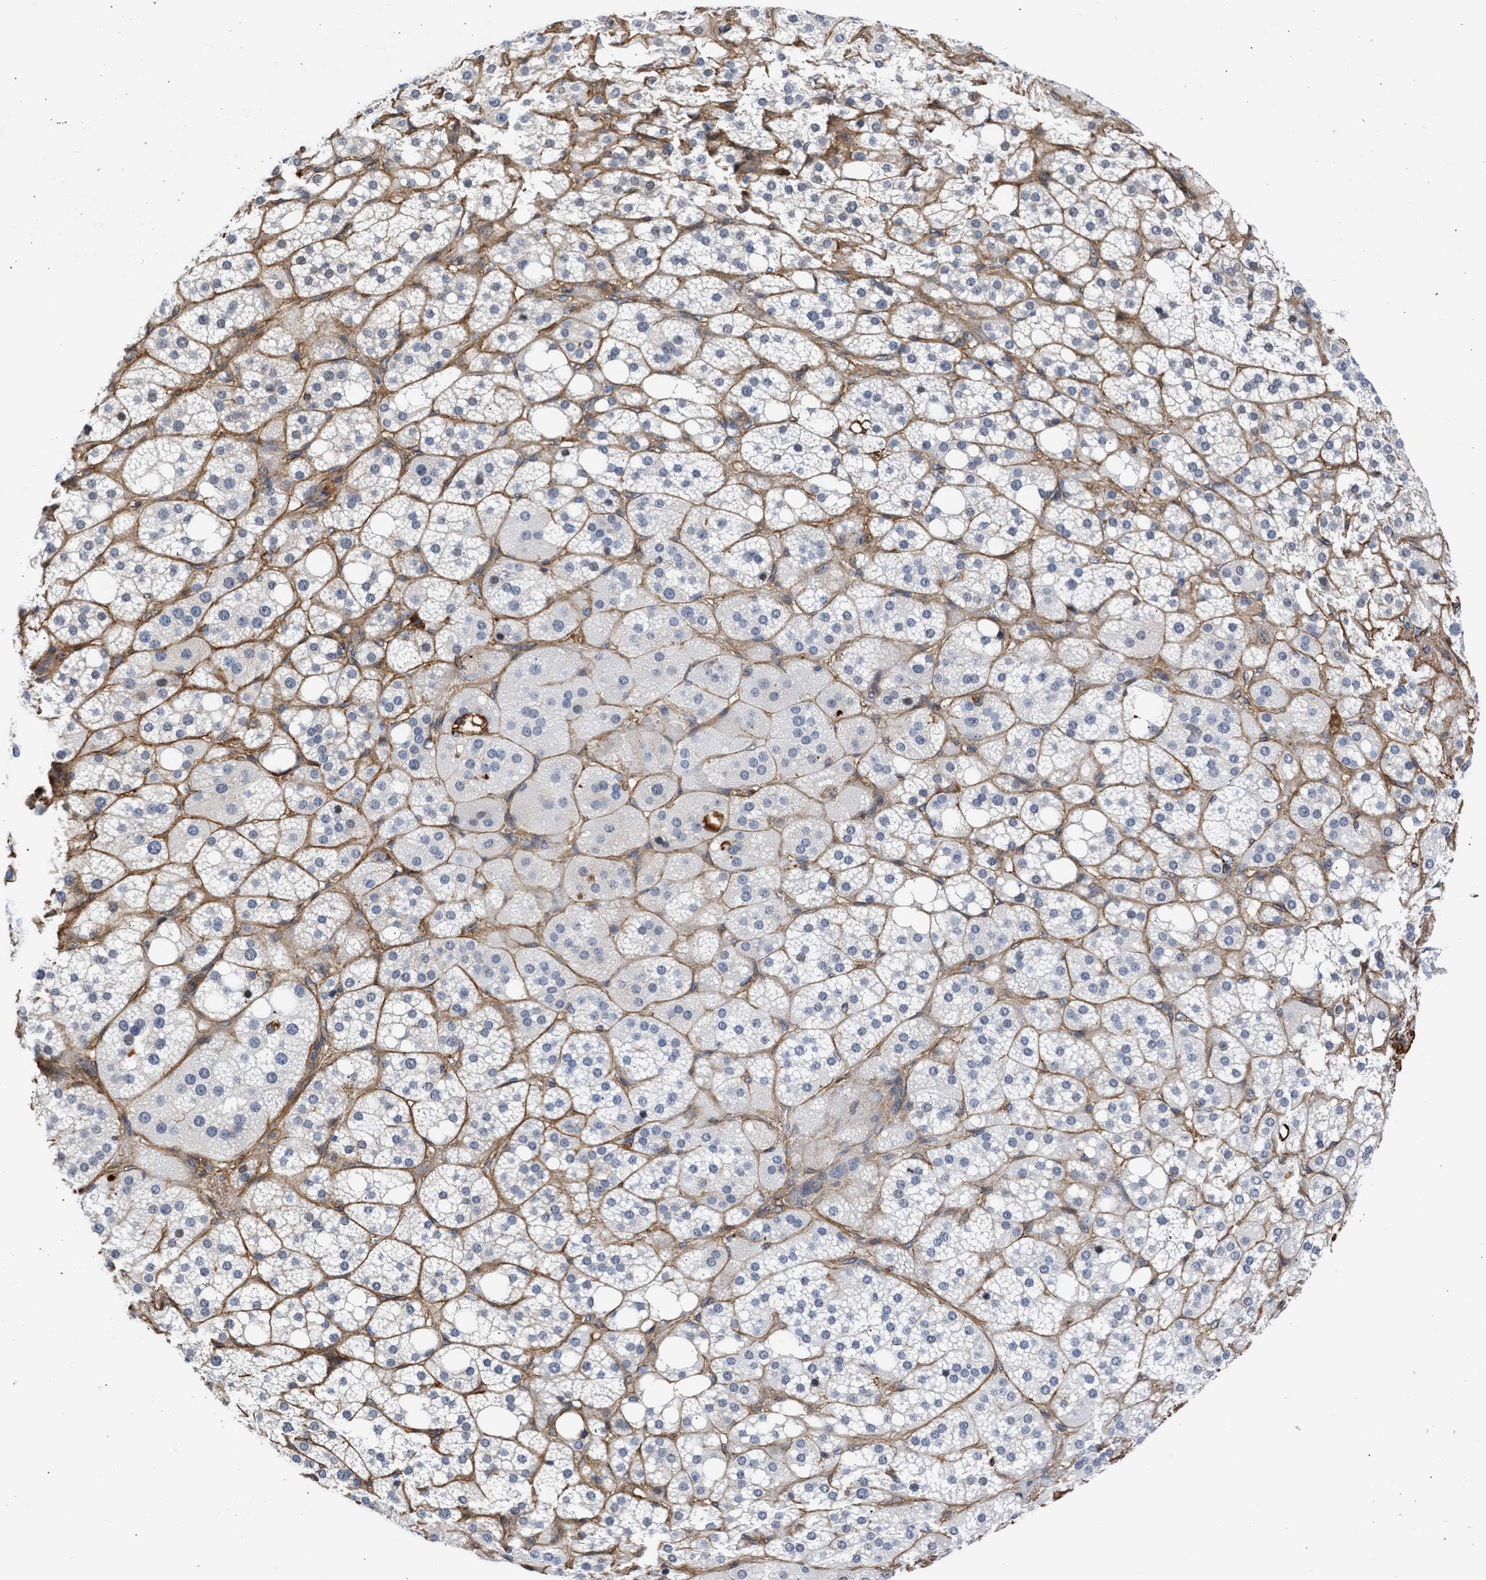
{"staining": {"intensity": "moderate", "quantity": "25%-75%", "location": "nuclear"}, "tissue": "adrenal gland", "cell_type": "Glandular cells", "image_type": "normal", "snomed": [{"axis": "morphology", "description": "Normal tissue, NOS"}, {"axis": "topography", "description": "Adrenal gland"}], "caption": "Immunohistochemistry (IHC) staining of unremarkable adrenal gland, which shows medium levels of moderate nuclear staining in about 25%-75% of glandular cells indicating moderate nuclear protein staining. The staining was performed using DAB (3,3'-diaminobenzidine) (brown) for protein detection and nuclei were counterstained in hematoxylin (blue).", "gene": "MAS1L", "patient": {"sex": "female", "age": 59}}